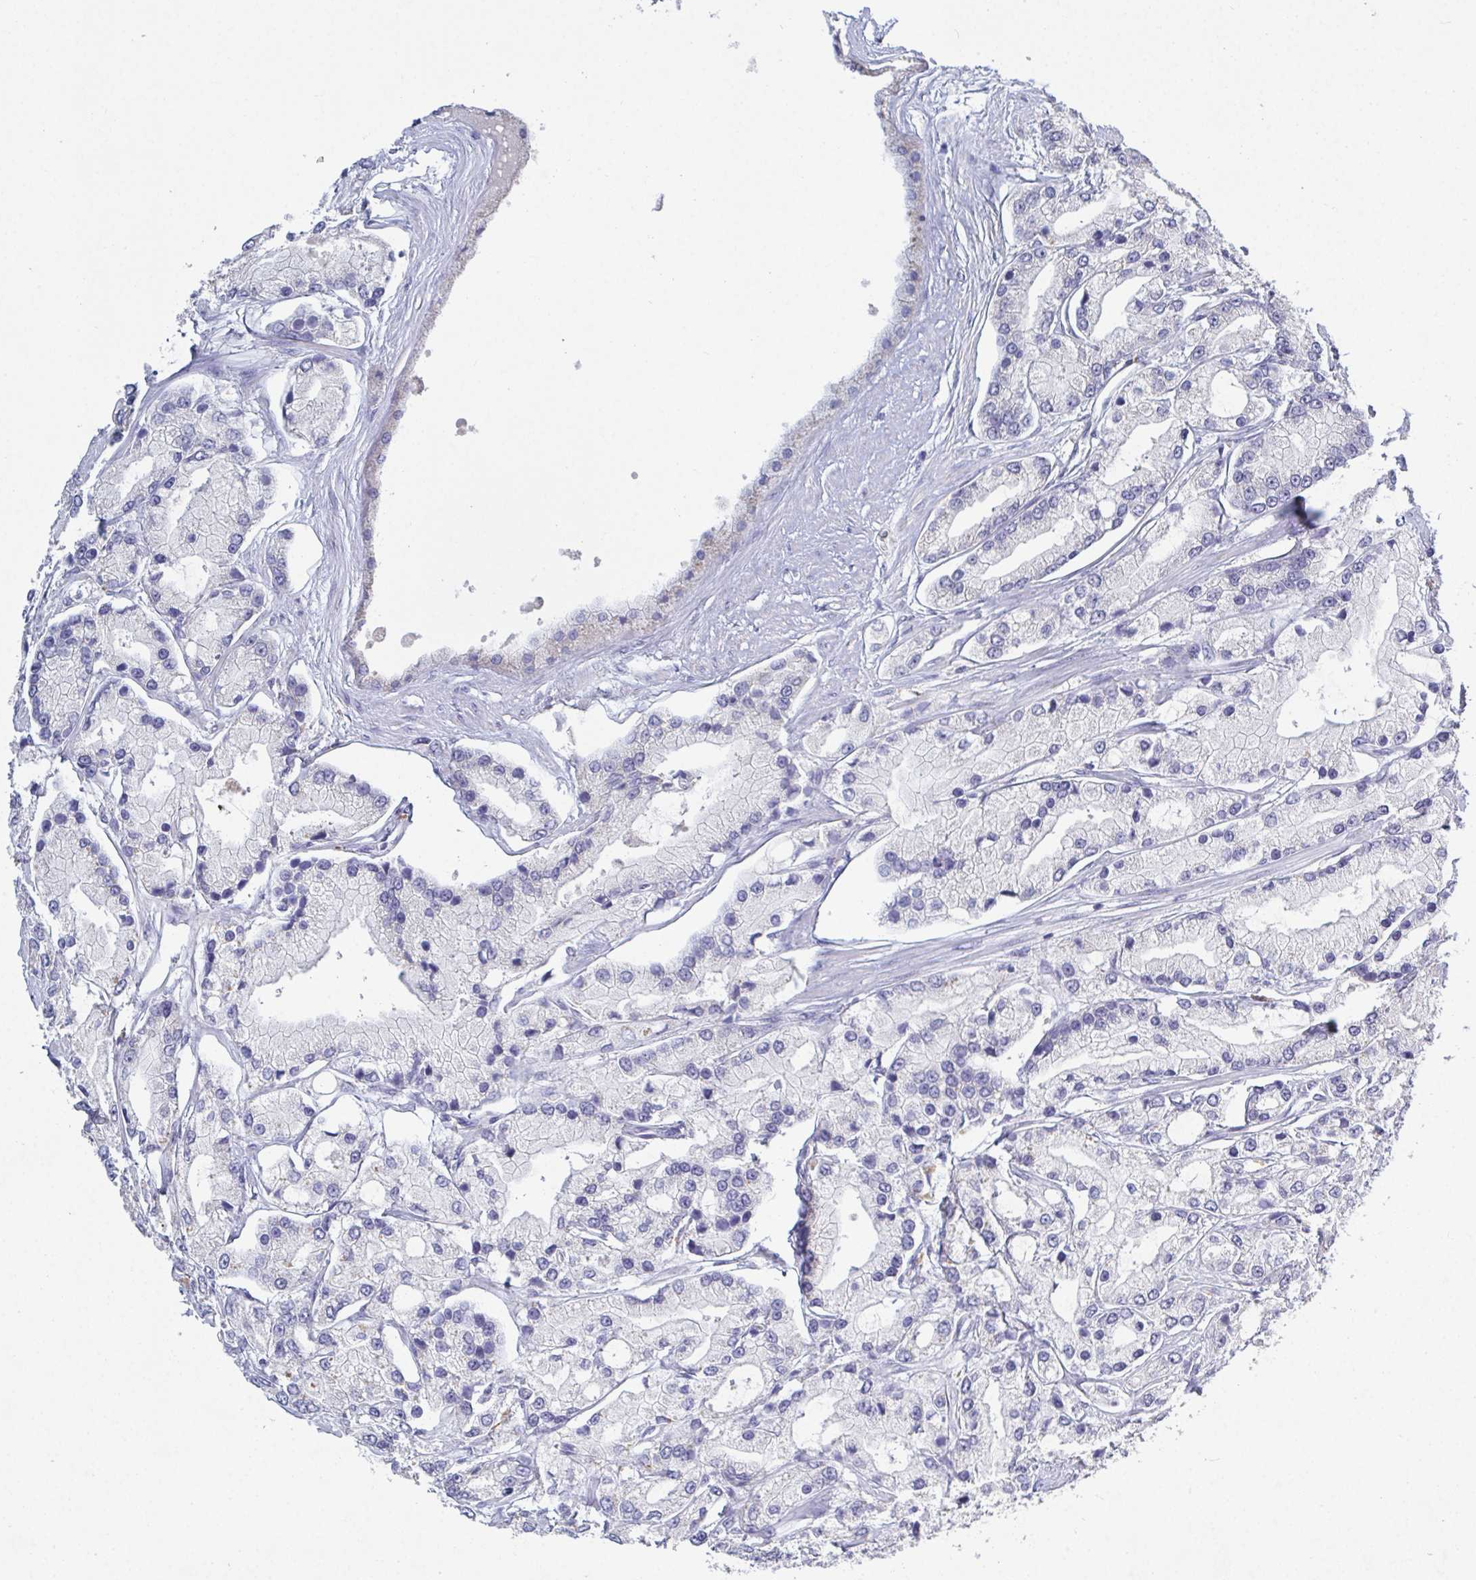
{"staining": {"intensity": "weak", "quantity": "<25%", "location": "cytoplasmic/membranous"}, "tissue": "prostate cancer", "cell_type": "Tumor cells", "image_type": "cancer", "snomed": [{"axis": "morphology", "description": "Adenocarcinoma, High grade"}, {"axis": "topography", "description": "Prostate"}], "caption": "The immunohistochemistry (IHC) image has no significant expression in tumor cells of high-grade adenocarcinoma (prostate) tissue.", "gene": "GALNT13", "patient": {"sex": "male", "age": 66}}